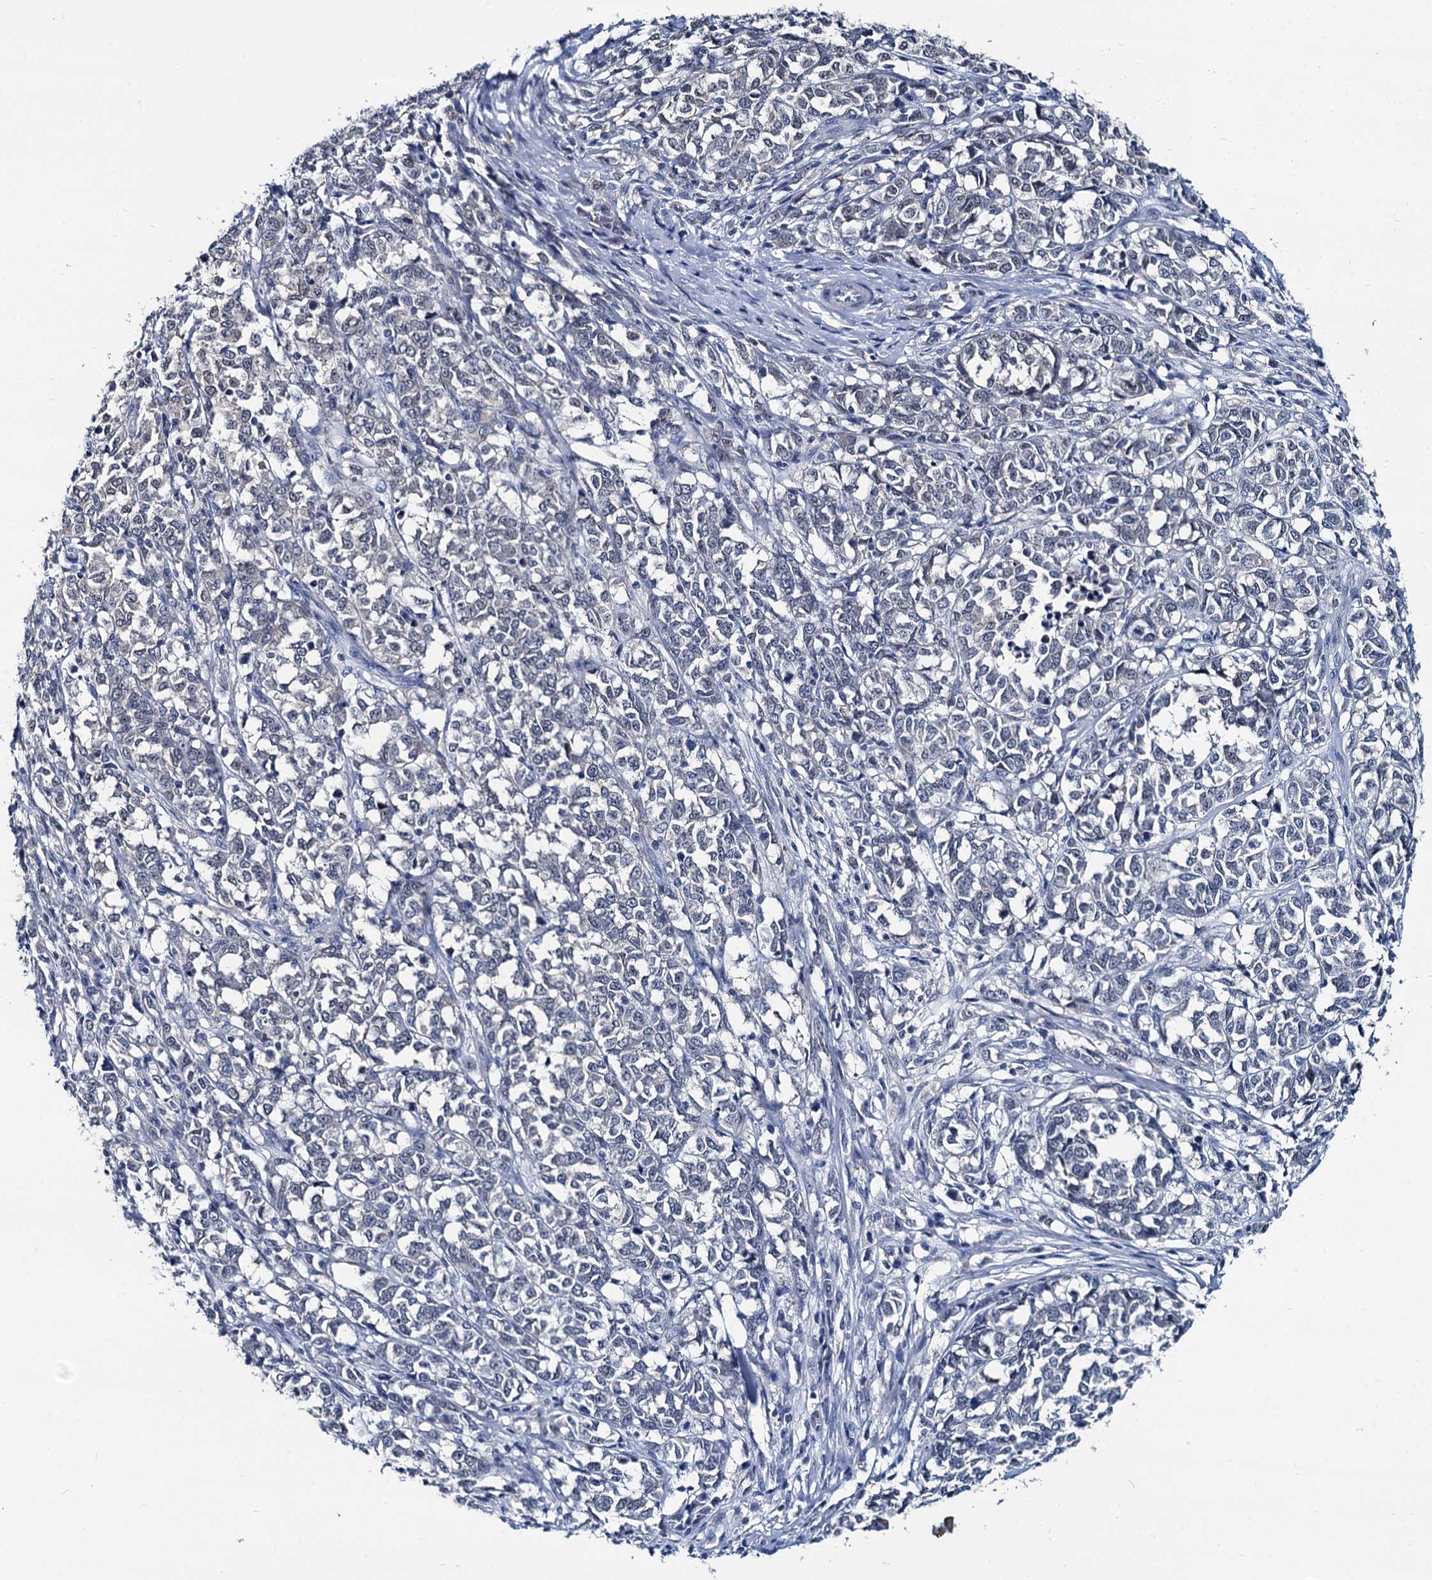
{"staining": {"intensity": "negative", "quantity": "none", "location": "none"}, "tissue": "melanoma", "cell_type": "Tumor cells", "image_type": "cancer", "snomed": [{"axis": "morphology", "description": "Malignant melanoma, NOS"}, {"axis": "topography", "description": "Skin"}], "caption": "High magnification brightfield microscopy of melanoma stained with DAB (3,3'-diaminobenzidine) (brown) and counterstained with hematoxylin (blue): tumor cells show no significant expression.", "gene": "MIOX", "patient": {"sex": "female", "age": 72}}